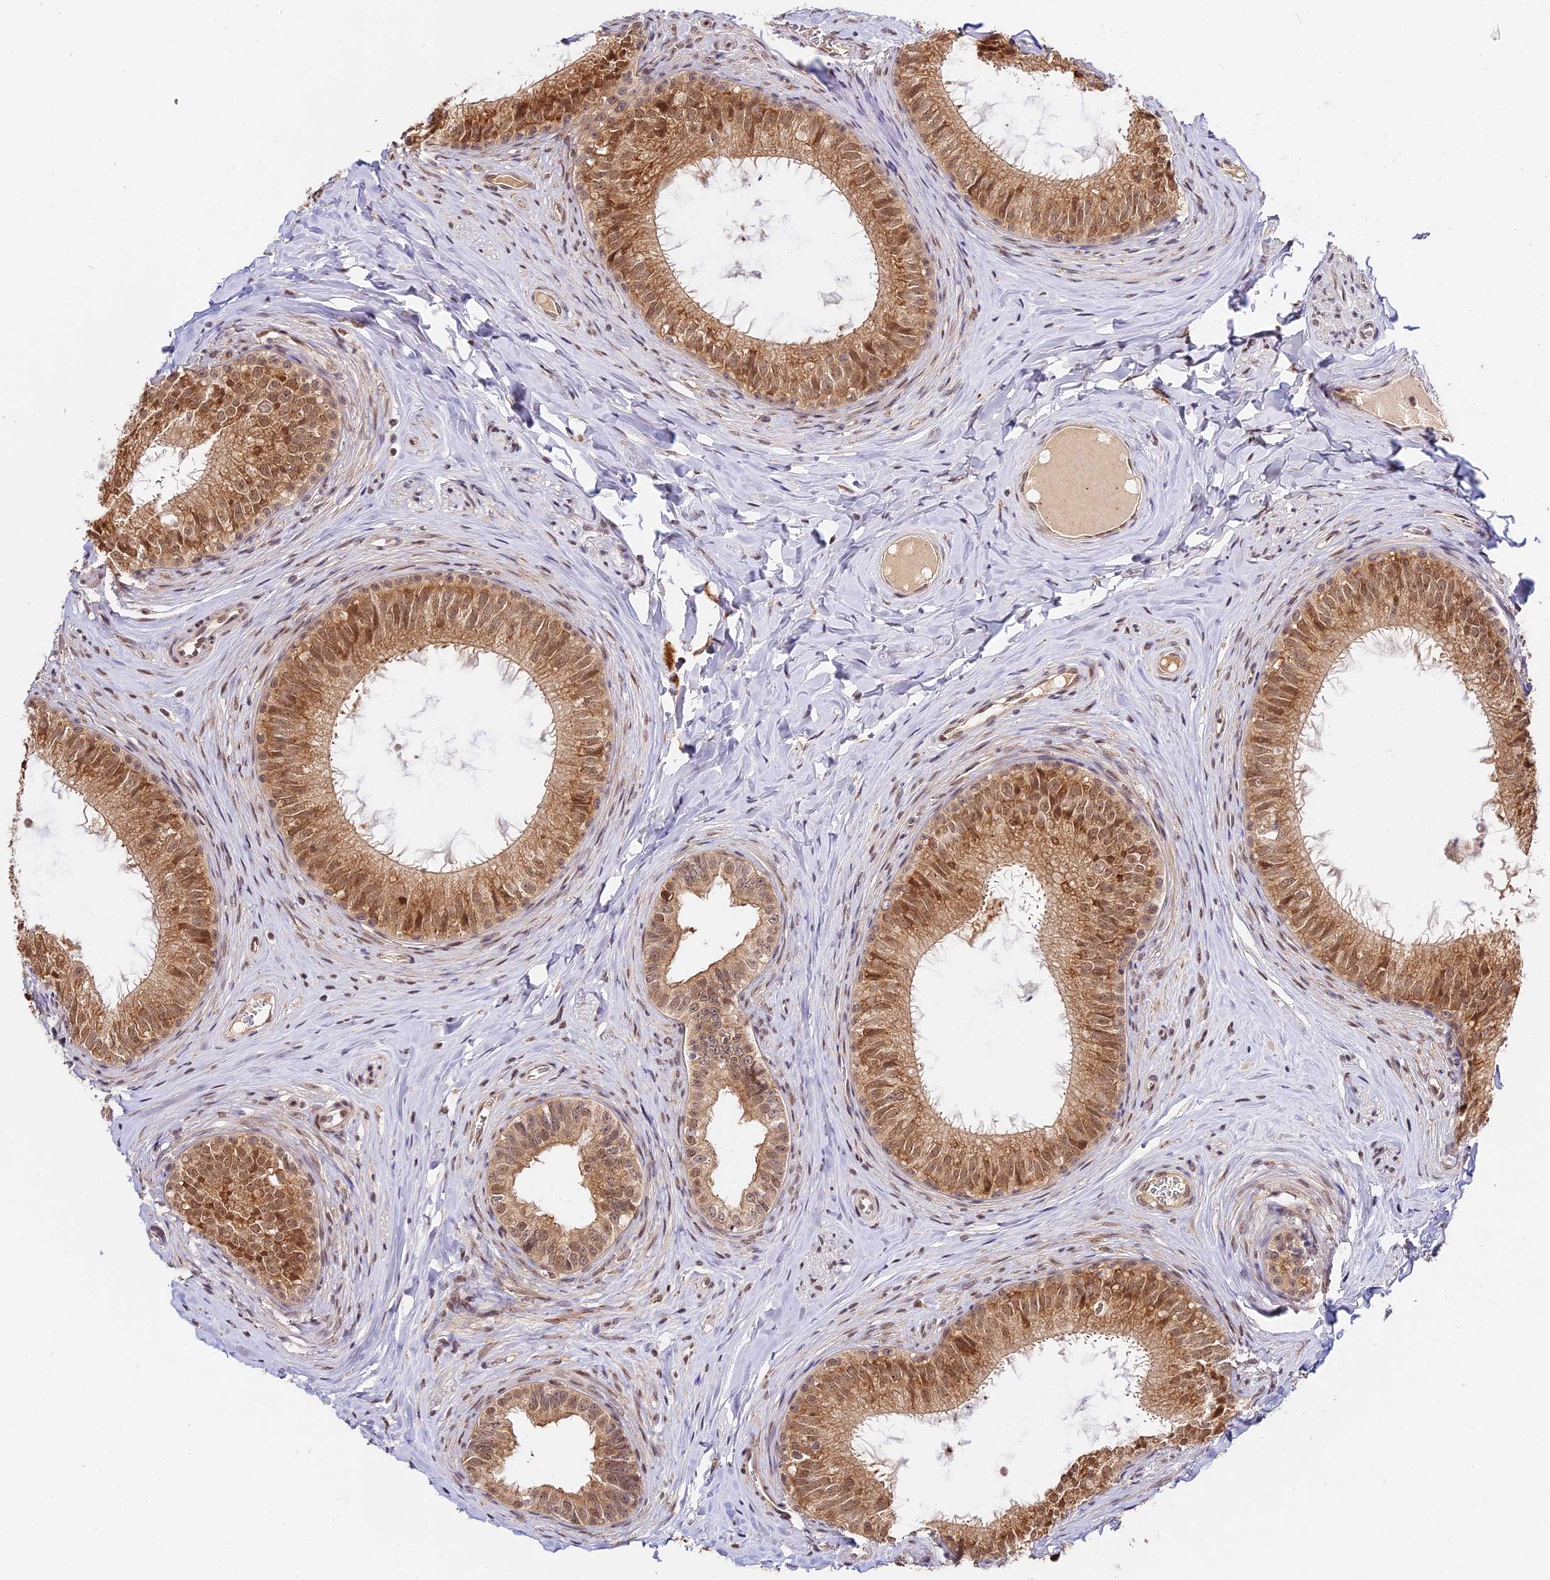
{"staining": {"intensity": "moderate", "quantity": ">75%", "location": "cytoplasmic/membranous,nuclear"}, "tissue": "epididymis", "cell_type": "Glandular cells", "image_type": "normal", "snomed": [{"axis": "morphology", "description": "Normal tissue, NOS"}, {"axis": "topography", "description": "Epididymis"}], "caption": "Immunohistochemical staining of normal human epididymis exhibits >75% levels of moderate cytoplasmic/membranous,nuclear protein positivity in approximately >75% of glandular cells. (brown staining indicates protein expression, while blue staining denotes nuclei).", "gene": "IMPACT", "patient": {"sex": "male", "age": 34}}